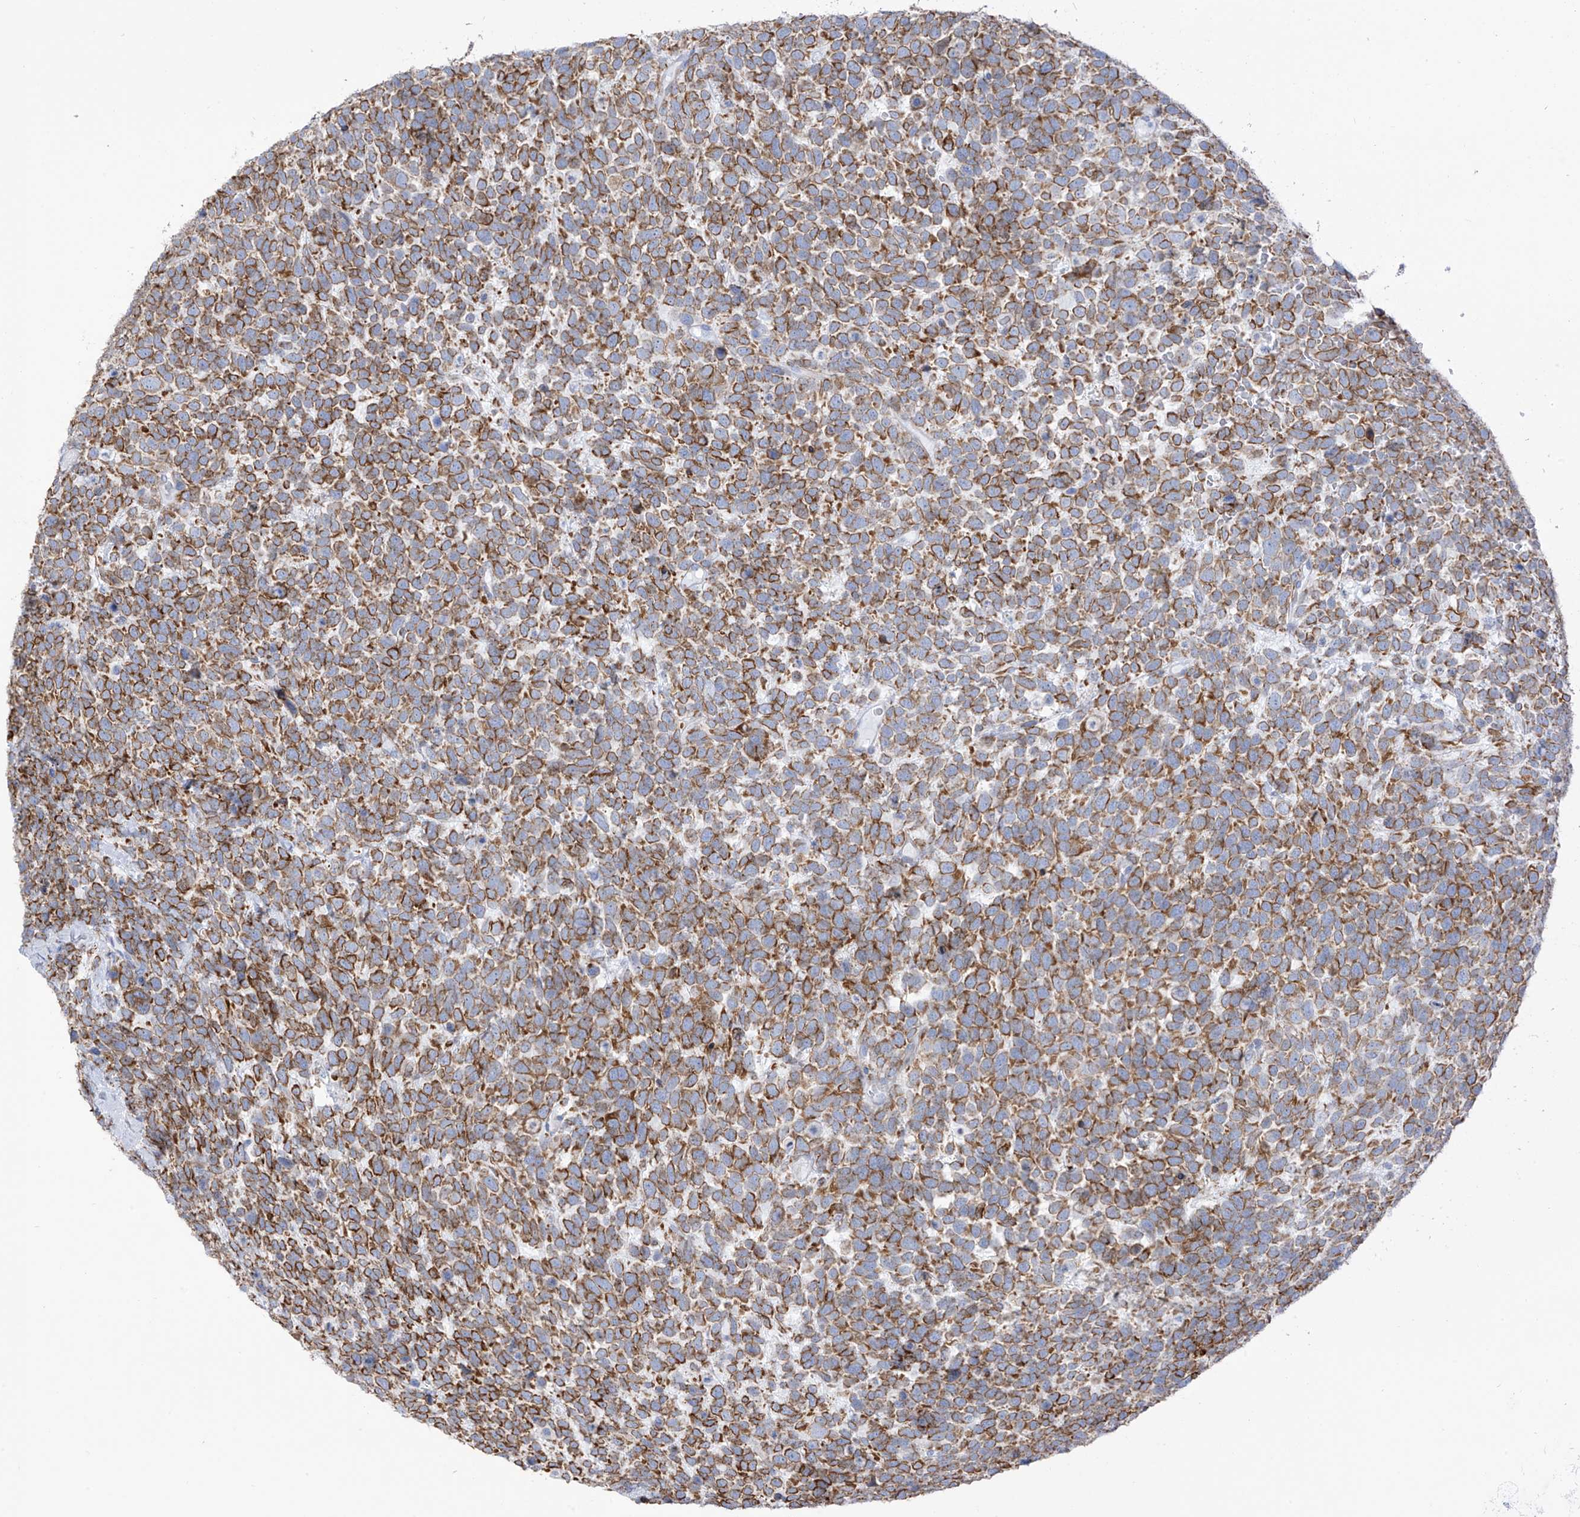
{"staining": {"intensity": "strong", "quantity": ">75%", "location": "cytoplasmic/membranous"}, "tissue": "urothelial cancer", "cell_type": "Tumor cells", "image_type": "cancer", "snomed": [{"axis": "morphology", "description": "Urothelial carcinoma, High grade"}, {"axis": "topography", "description": "Urinary bladder"}], "caption": "Protein positivity by immunohistochemistry (IHC) displays strong cytoplasmic/membranous staining in about >75% of tumor cells in urothelial carcinoma (high-grade). The staining is performed using DAB (3,3'-diaminobenzidine) brown chromogen to label protein expression. The nuclei are counter-stained blue using hematoxylin.", "gene": "RCN2", "patient": {"sex": "female", "age": 82}}